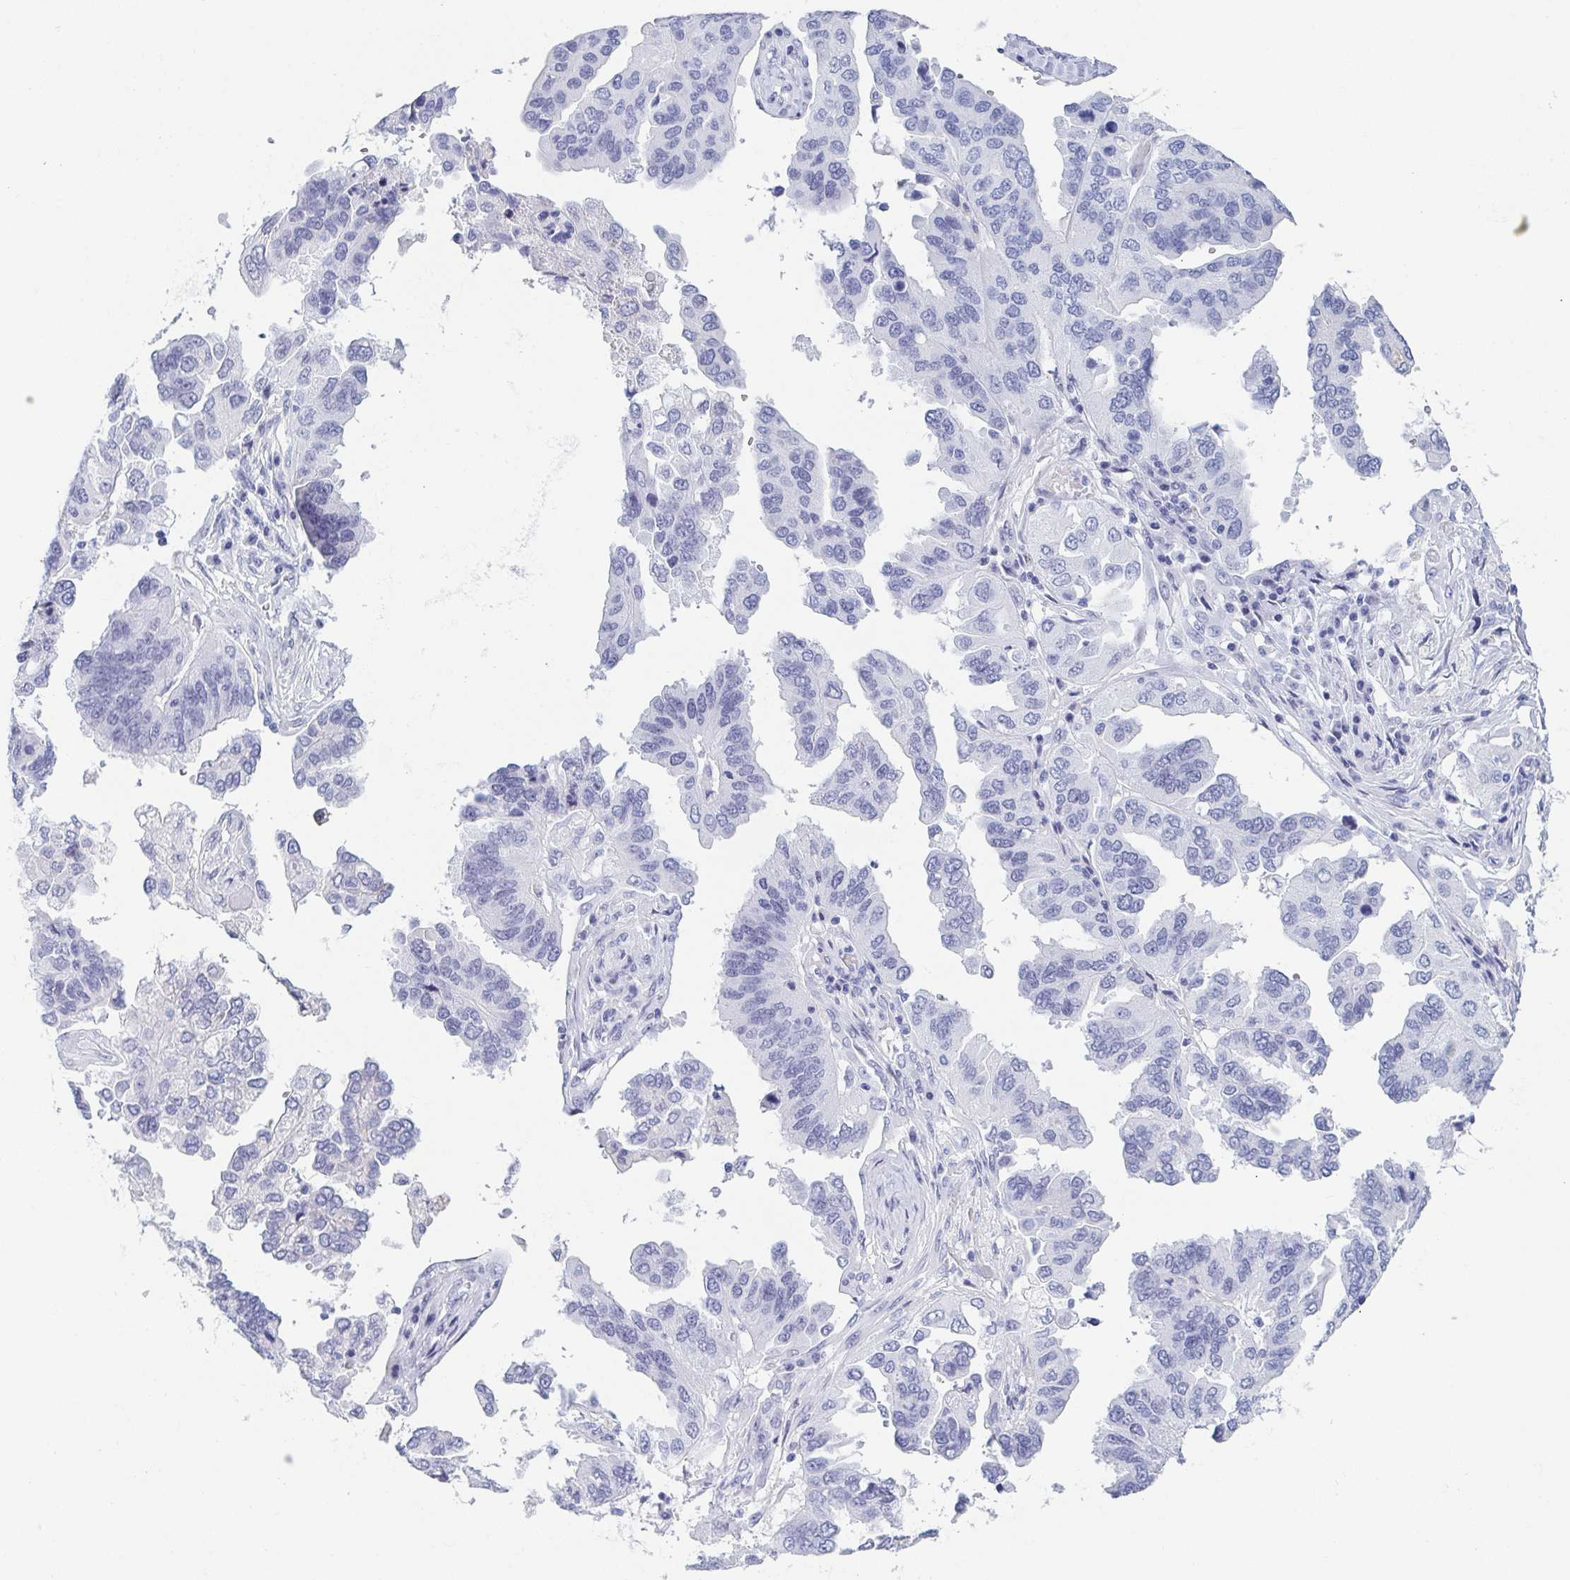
{"staining": {"intensity": "negative", "quantity": "none", "location": "none"}, "tissue": "ovarian cancer", "cell_type": "Tumor cells", "image_type": "cancer", "snomed": [{"axis": "morphology", "description": "Cystadenocarcinoma, serous, NOS"}, {"axis": "topography", "description": "Ovary"}], "caption": "Human ovarian cancer stained for a protein using immunohistochemistry reveals no positivity in tumor cells.", "gene": "REG4", "patient": {"sex": "female", "age": 79}}